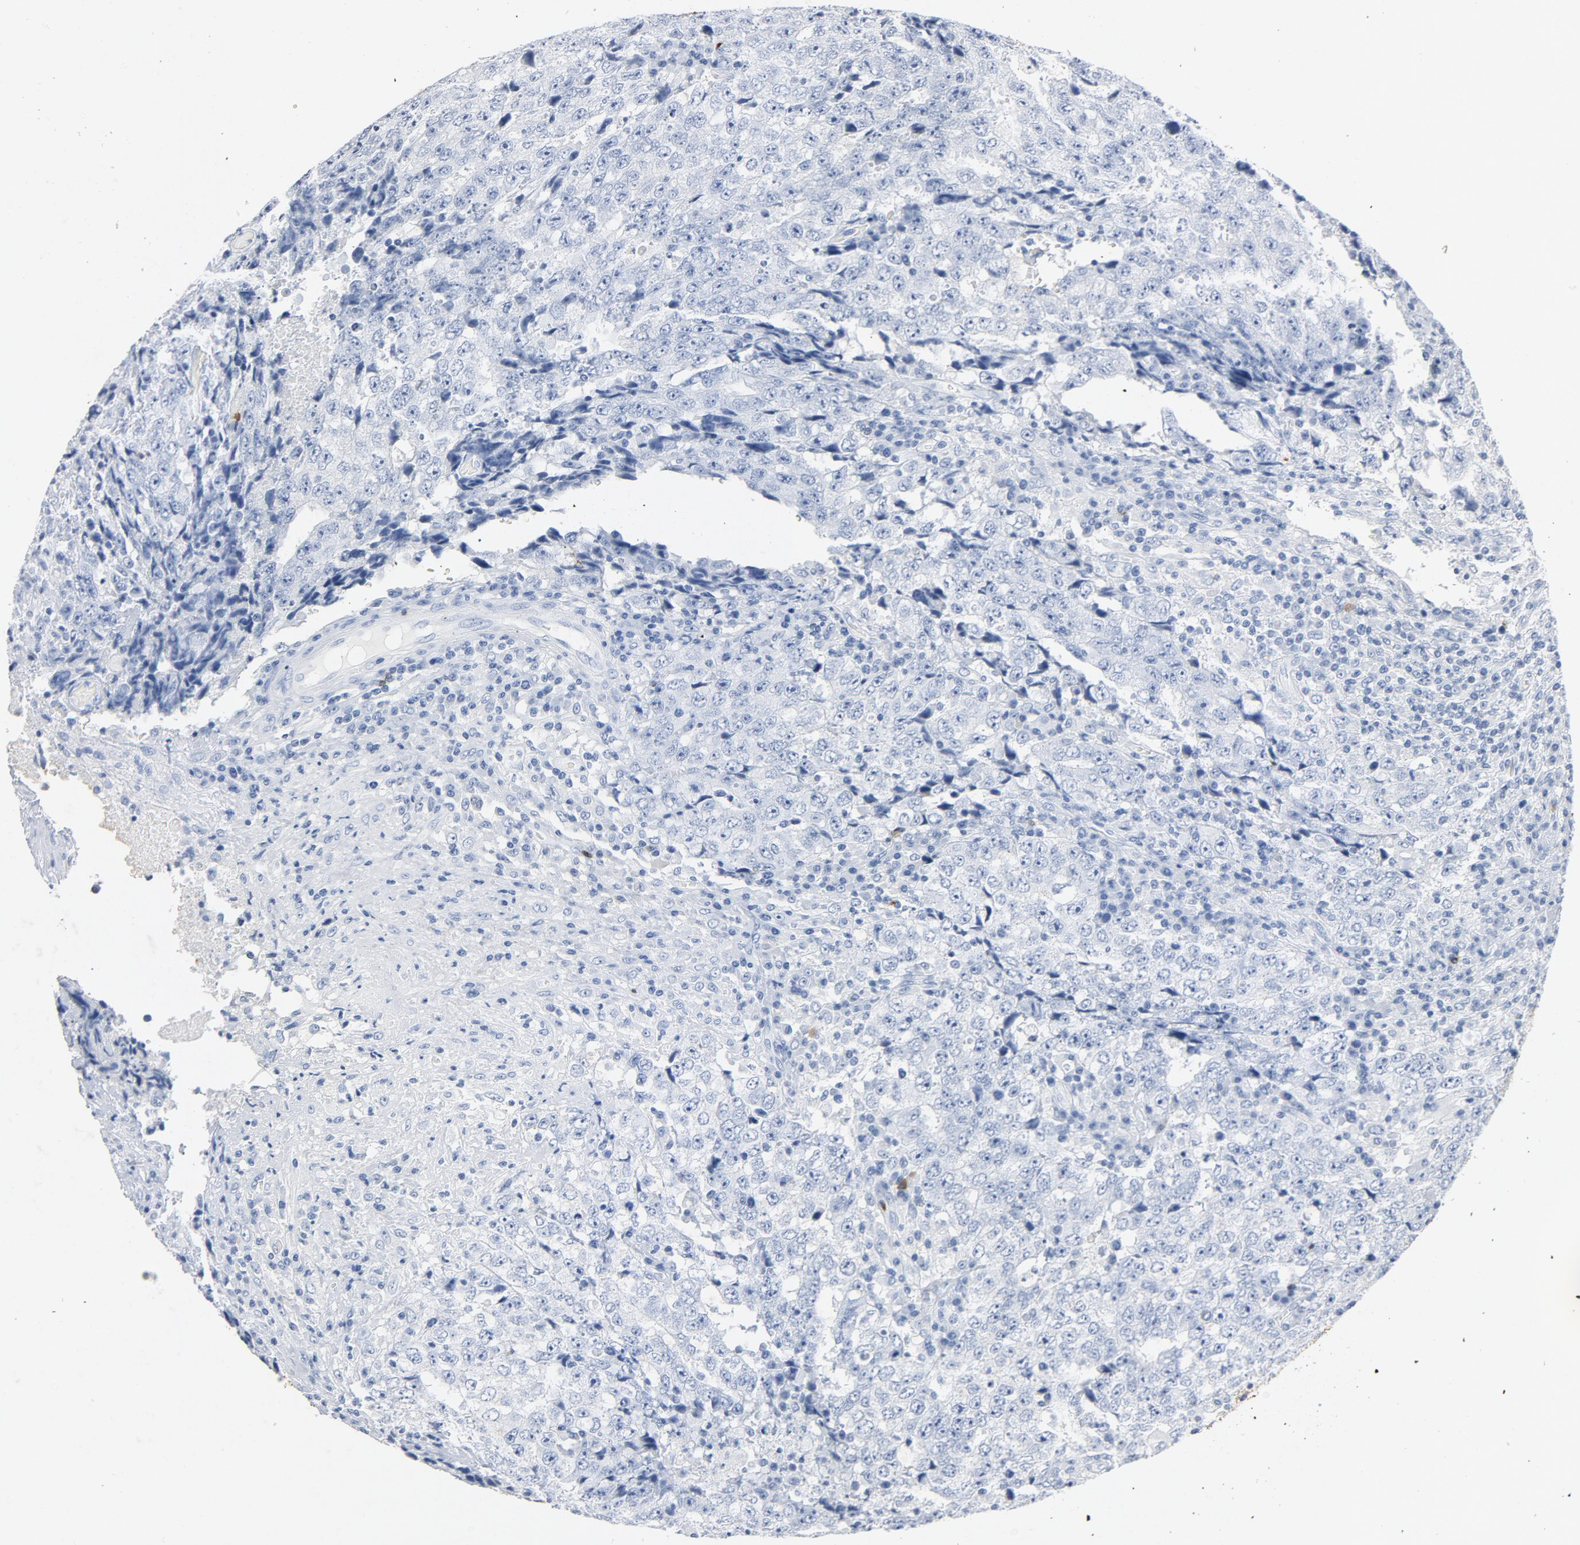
{"staining": {"intensity": "negative", "quantity": "none", "location": "none"}, "tissue": "testis cancer", "cell_type": "Tumor cells", "image_type": "cancer", "snomed": [{"axis": "morphology", "description": "Necrosis, NOS"}, {"axis": "morphology", "description": "Carcinoma, Embryonal, NOS"}, {"axis": "topography", "description": "Testis"}], "caption": "Immunohistochemistry image of neoplastic tissue: human testis embryonal carcinoma stained with DAB (3,3'-diaminobenzidine) exhibits no significant protein staining in tumor cells.", "gene": "PTPRB", "patient": {"sex": "male", "age": 19}}